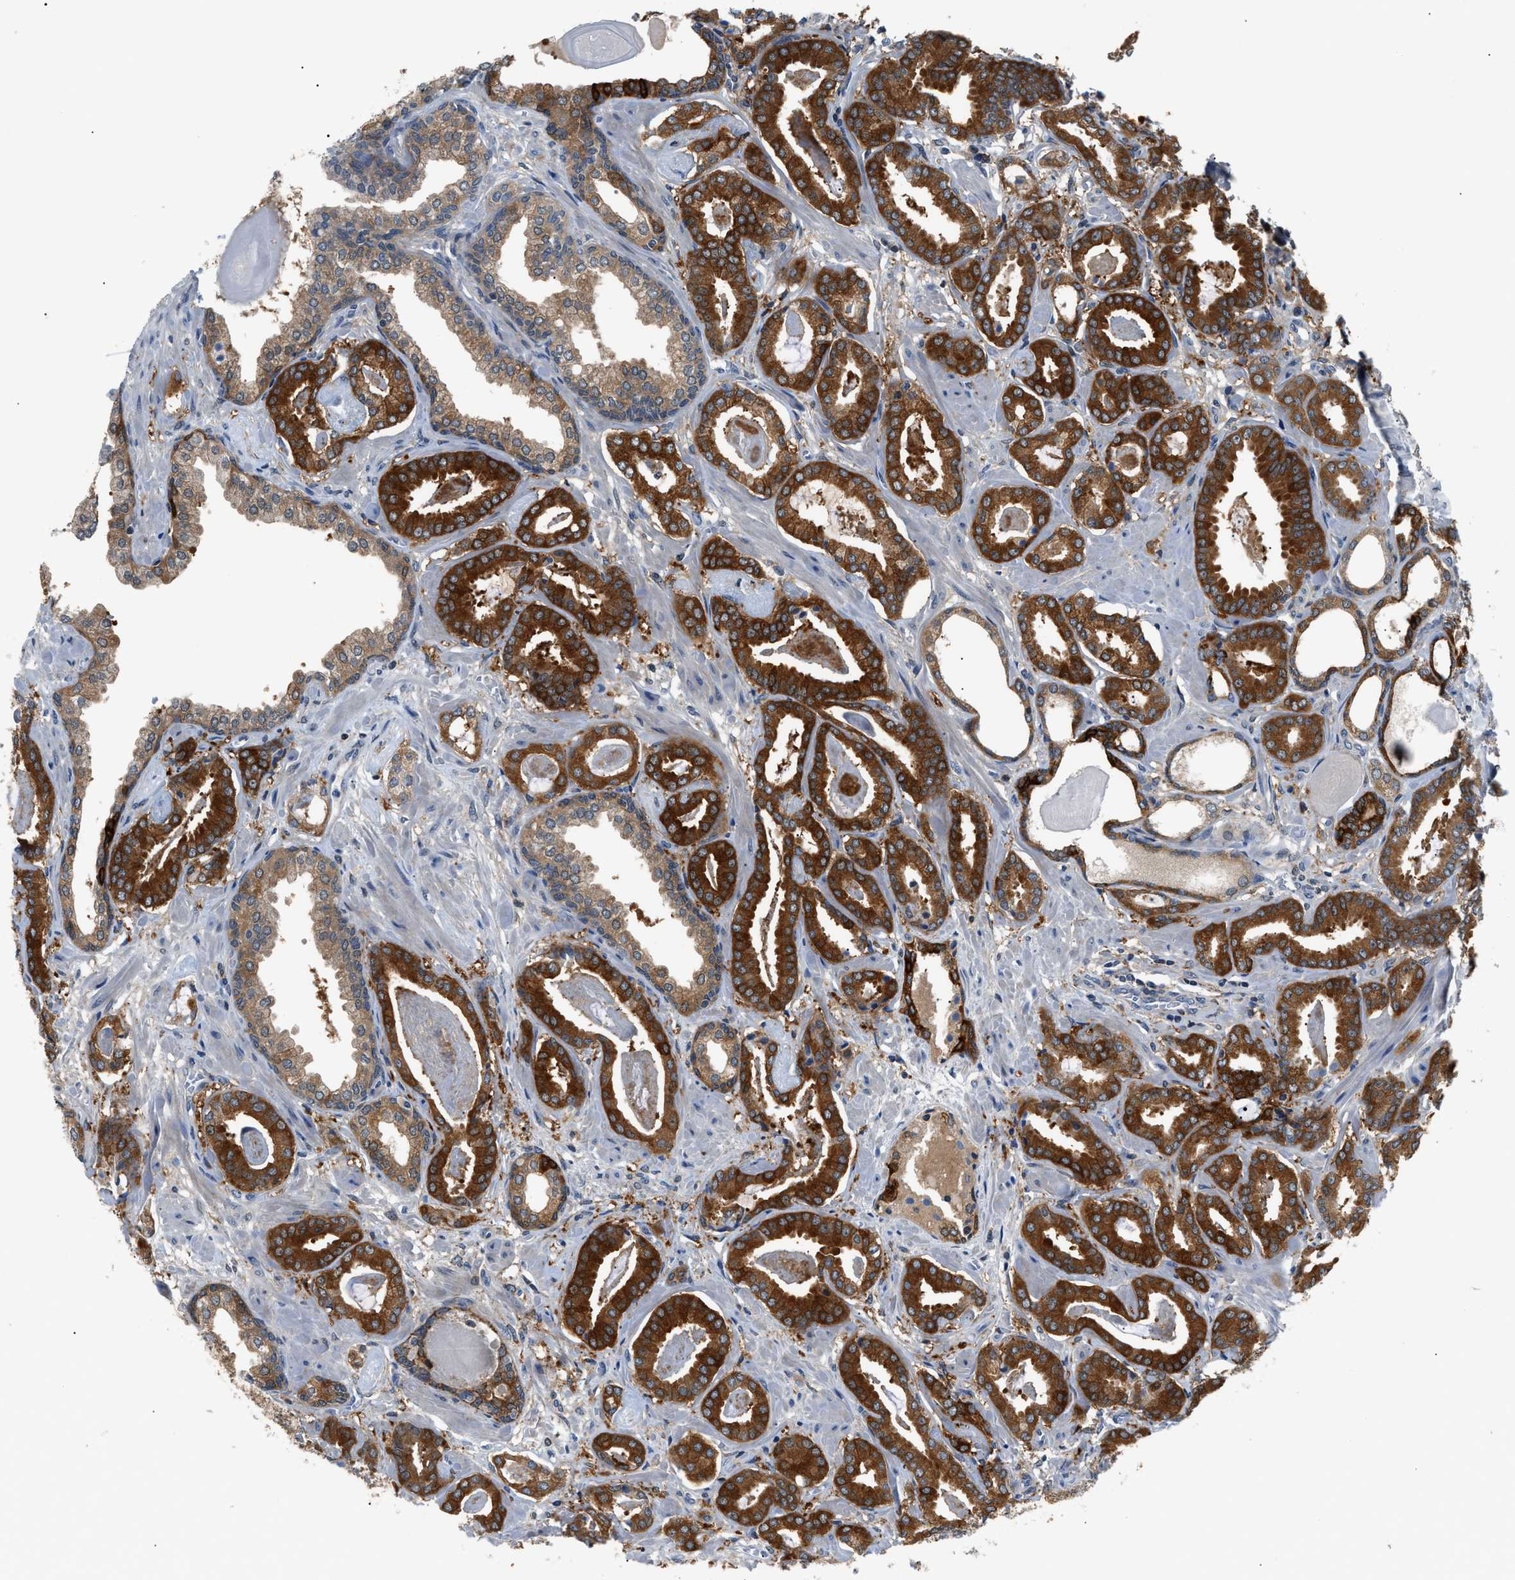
{"staining": {"intensity": "strong", "quantity": ">75%", "location": "cytoplasmic/membranous"}, "tissue": "prostate cancer", "cell_type": "Tumor cells", "image_type": "cancer", "snomed": [{"axis": "morphology", "description": "Adenocarcinoma, Low grade"}, {"axis": "topography", "description": "Prostate"}], "caption": "Tumor cells reveal high levels of strong cytoplasmic/membranous positivity in about >75% of cells in human prostate cancer.", "gene": "TMEM45B", "patient": {"sex": "male", "age": 53}}